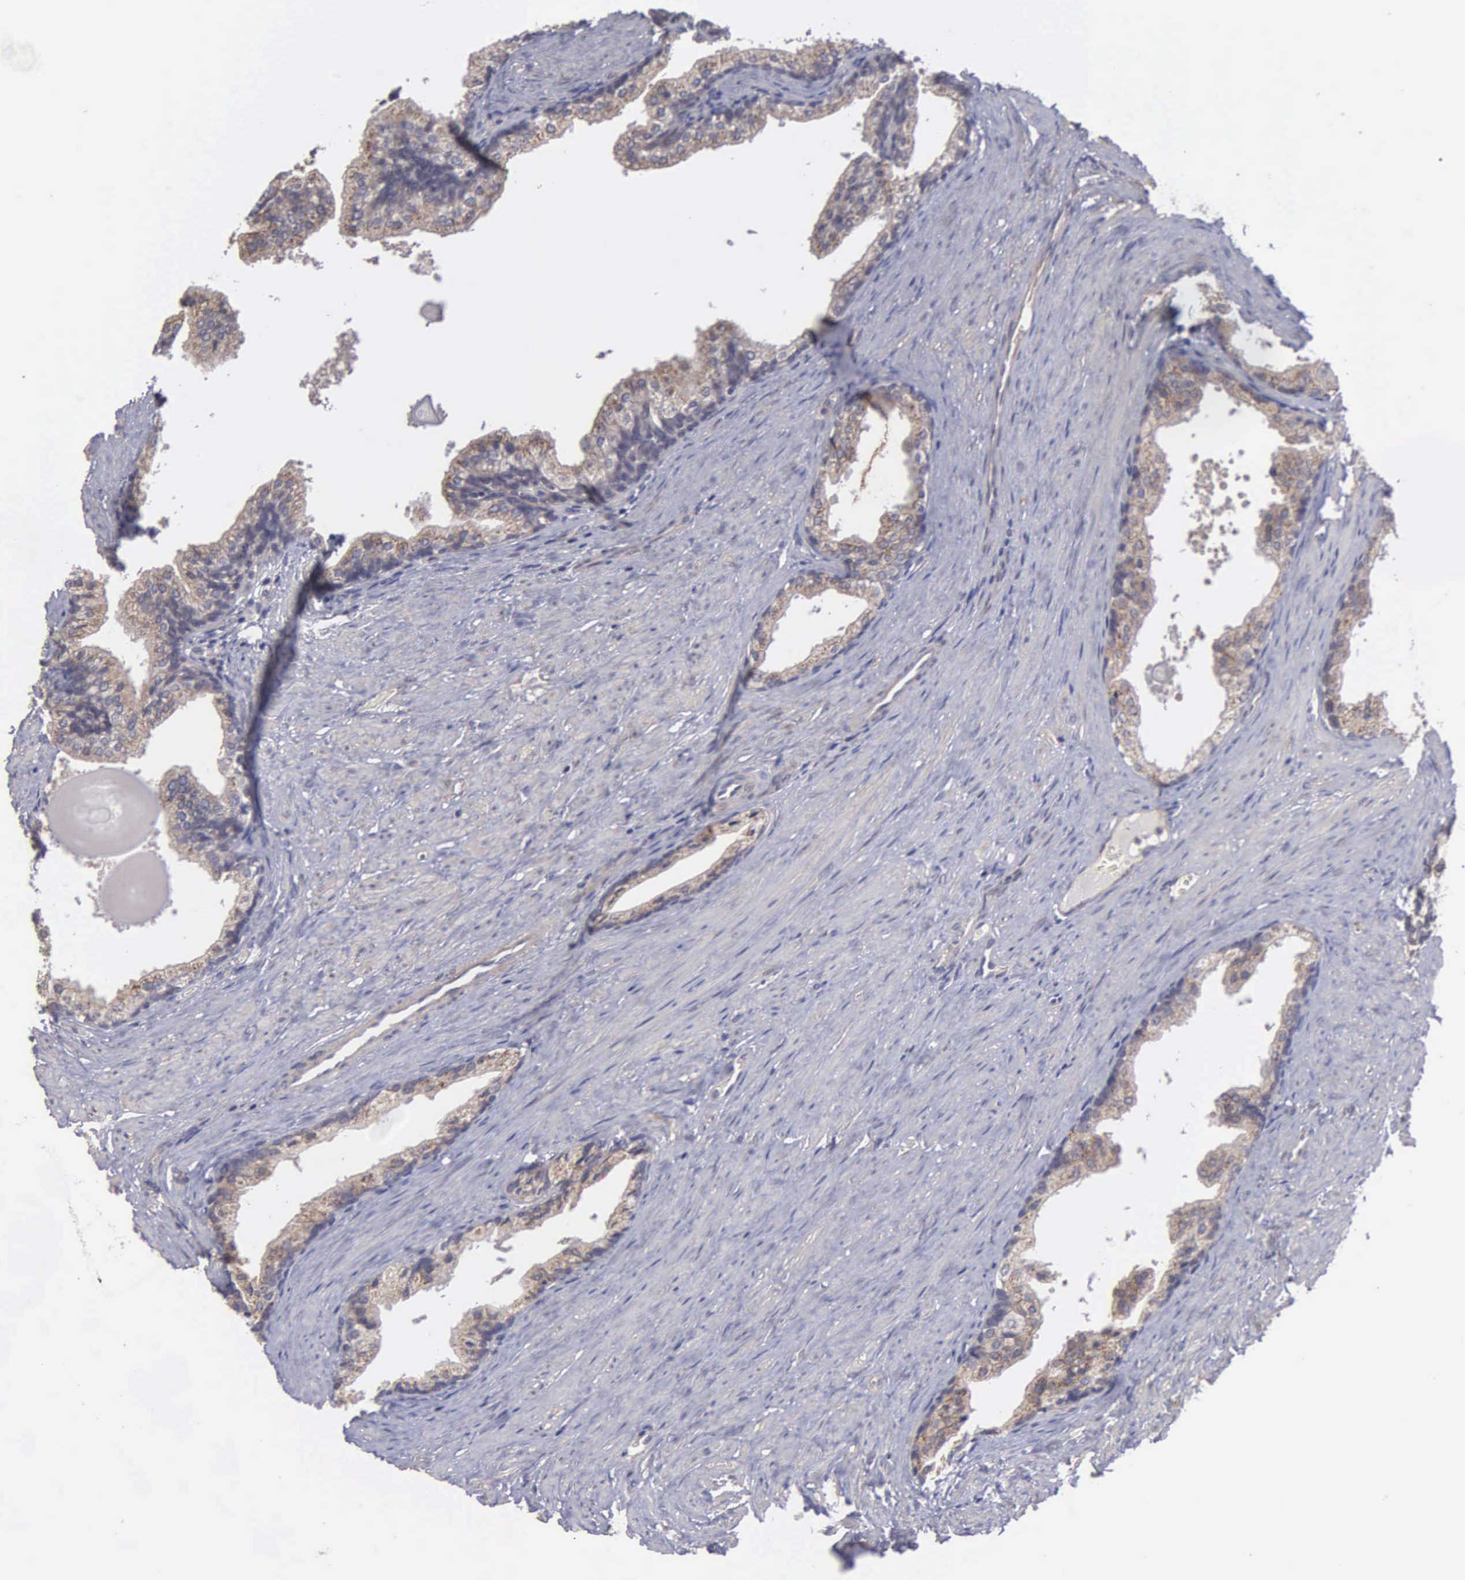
{"staining": {"intensity": "weak", "quantity": ">75%", "location": "cytoplasmic/membranous"}, "tissue": "prostate cancer", "cell_type": "Tumor cells", "image_type": "cancer", "snomed": [{"axis": "morphology", "description": "Adenocarcinoma, Medium grade"}, {"axis": "topography", "description": "Prostate"}], "caption": "DAB (3,3'-diaminobenzidine) immunohistochemical staining of prostate cancer shows weak cytoplasmic/membranous protein positivity in approximately >75% of tumor cells.", "gene": "RTL10", "patient": {"sex": "male", "age": 60}}